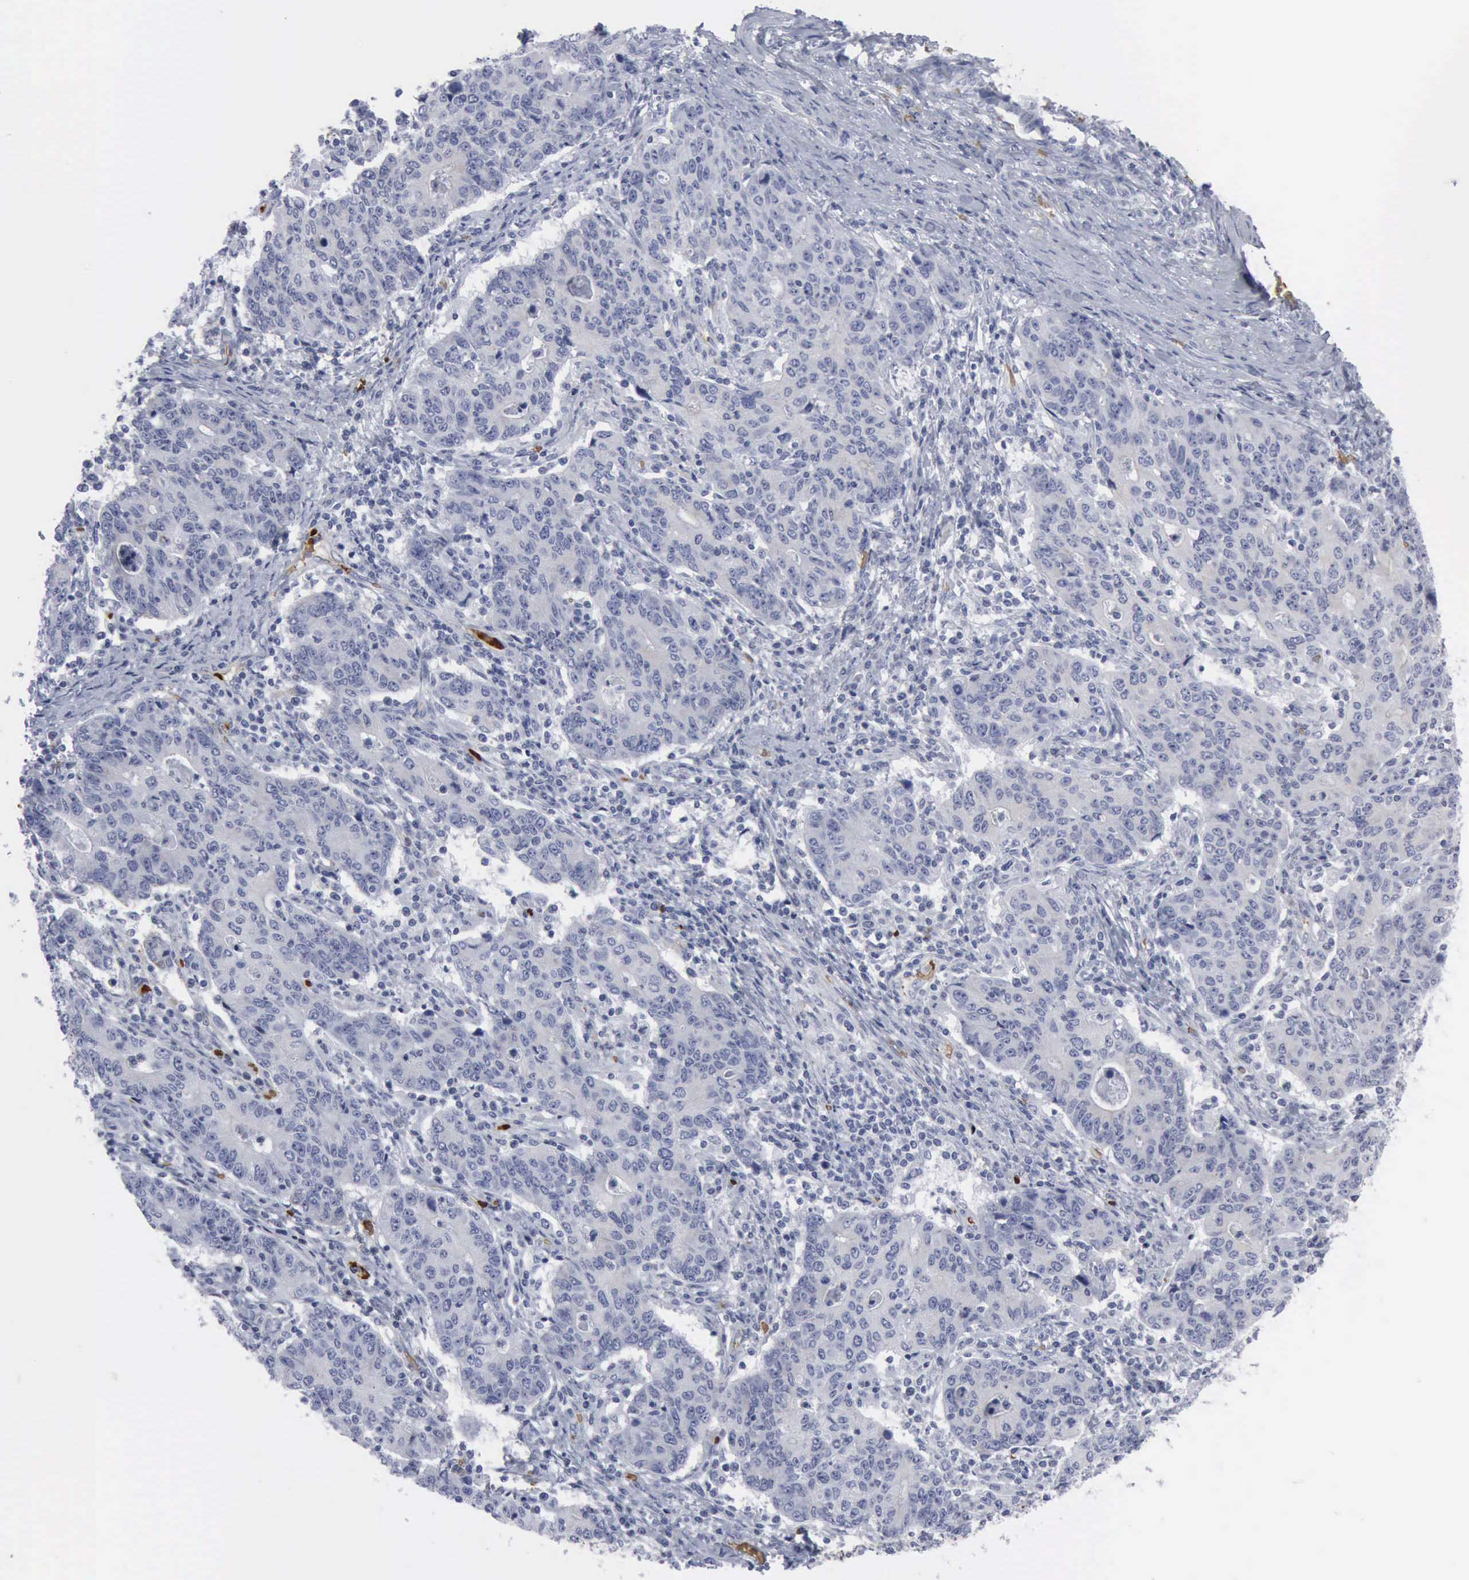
{"staining": {"intensity": "negative", "quantity": "none", "location": "none"}, "tissue": "stomach cancer", "cell_type": "Tumor cells", "image_type": "cancer", "snomed": [{"axis": "morphology", "description": "Adenocarcinoma, NOS"}, {"axis": "topography", "description": "Esophagus"}, {"axis": "topography", "description": "Stomach"}], "caption": "This is an immunohistochemistry (IHC) photomicrograph of human stomach adenocarcinoma. There is no expression in tumor cells.", "gene": "TGFB1", "patient": {"sex": "male", "age": 74}}